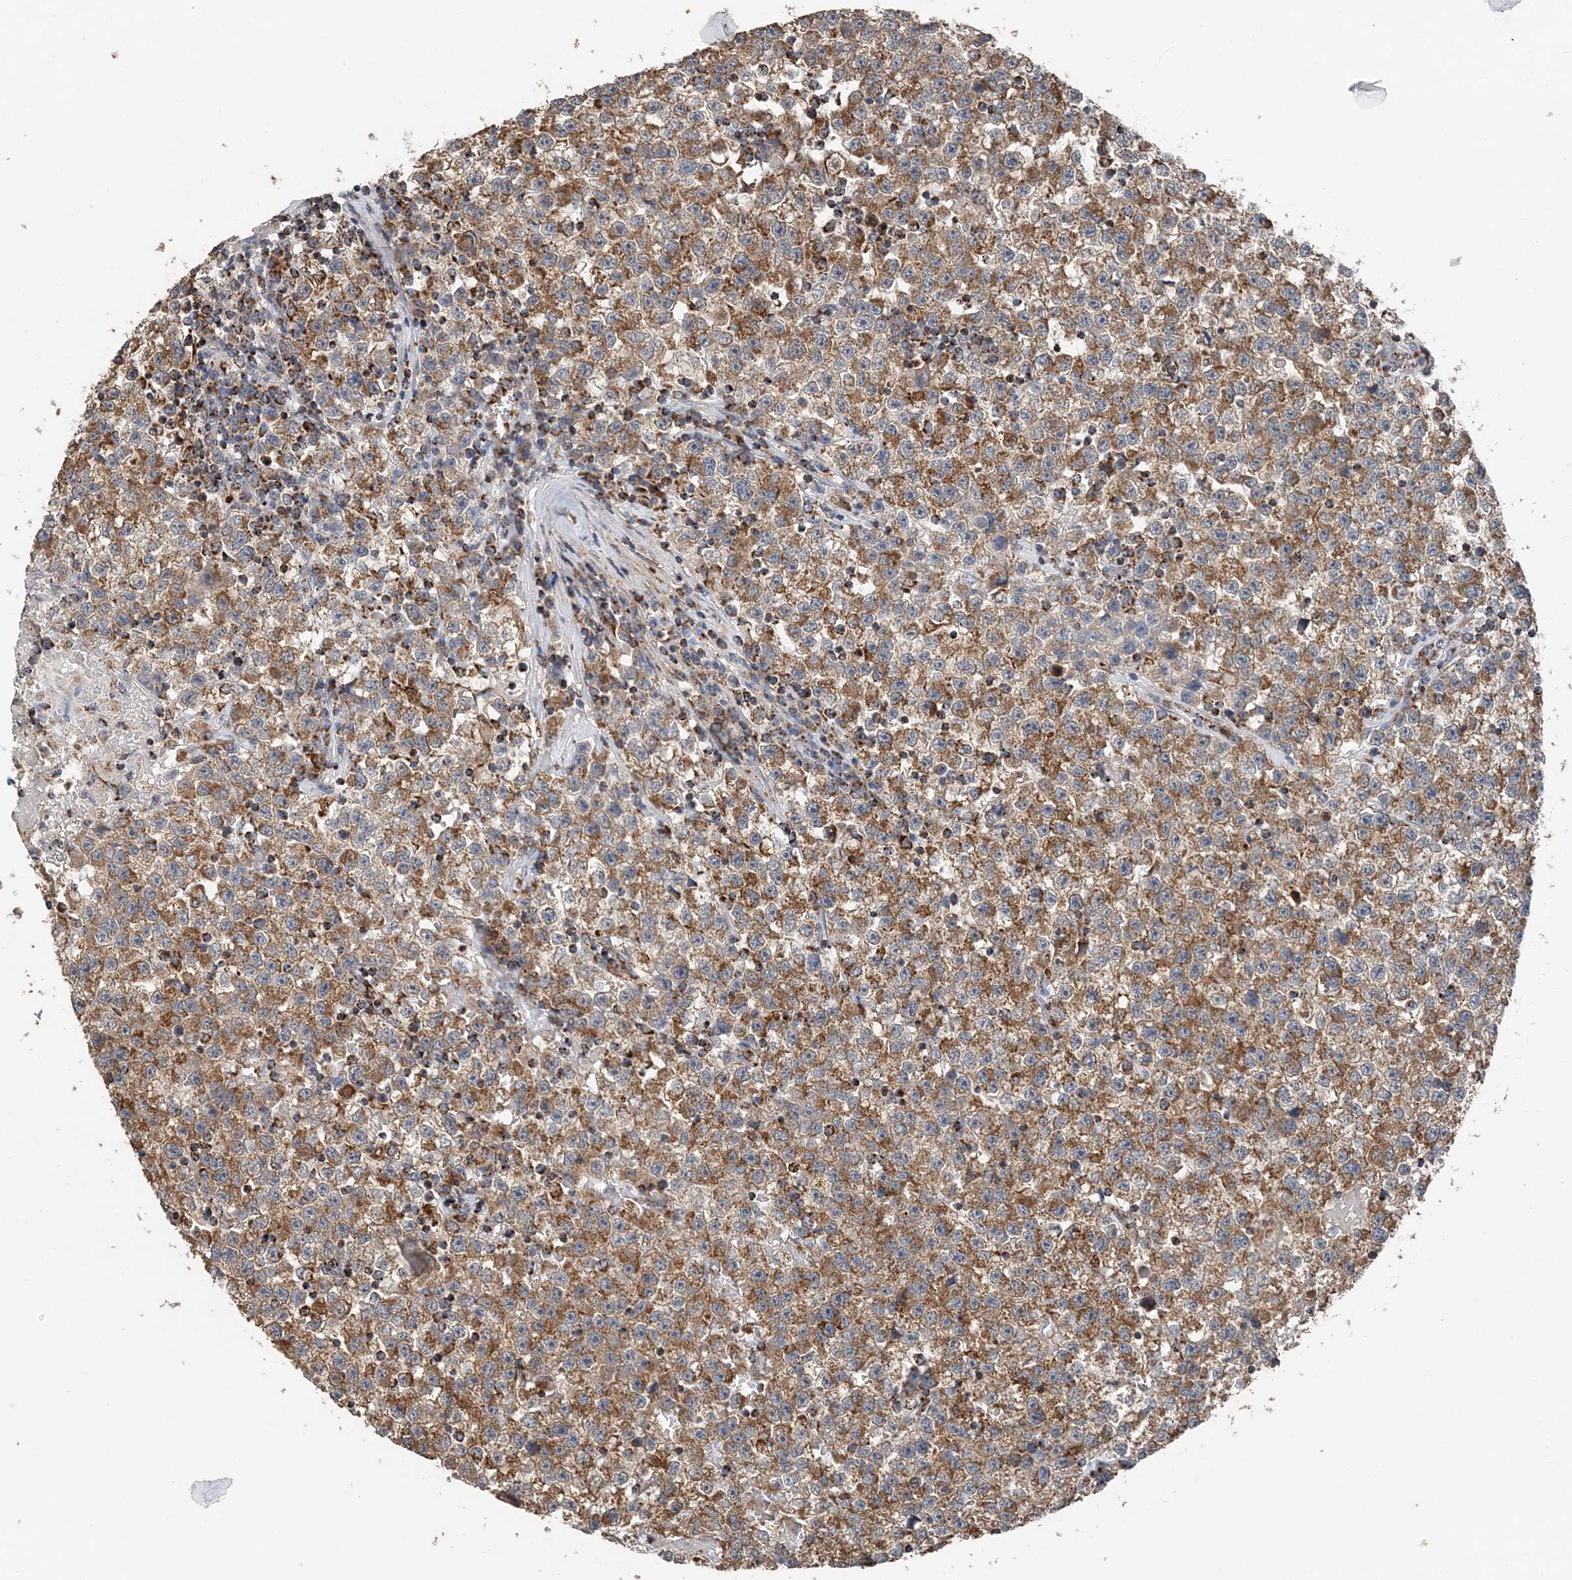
{"staining": {"intensity": "moderate", "quantity": ">75%", "location": "cytoplasmic/membranous"}, "tissue": "testis cancer", "cell_type": "Tumor cells", "image_type": "cancer", "snomed": [{"axis": "morphology", "description": "Seminoma, NOS"}, {"axis": "topography", "description": "Testis"}], "caption": "Testis cancer (seminoma) stained for a protein (brown) shows moderate cytoplasmic/membranous positive positivity in about >75% of tumor cells.", "gene": "SPRY2", "patient": {"sex": "male", "age": 22}}